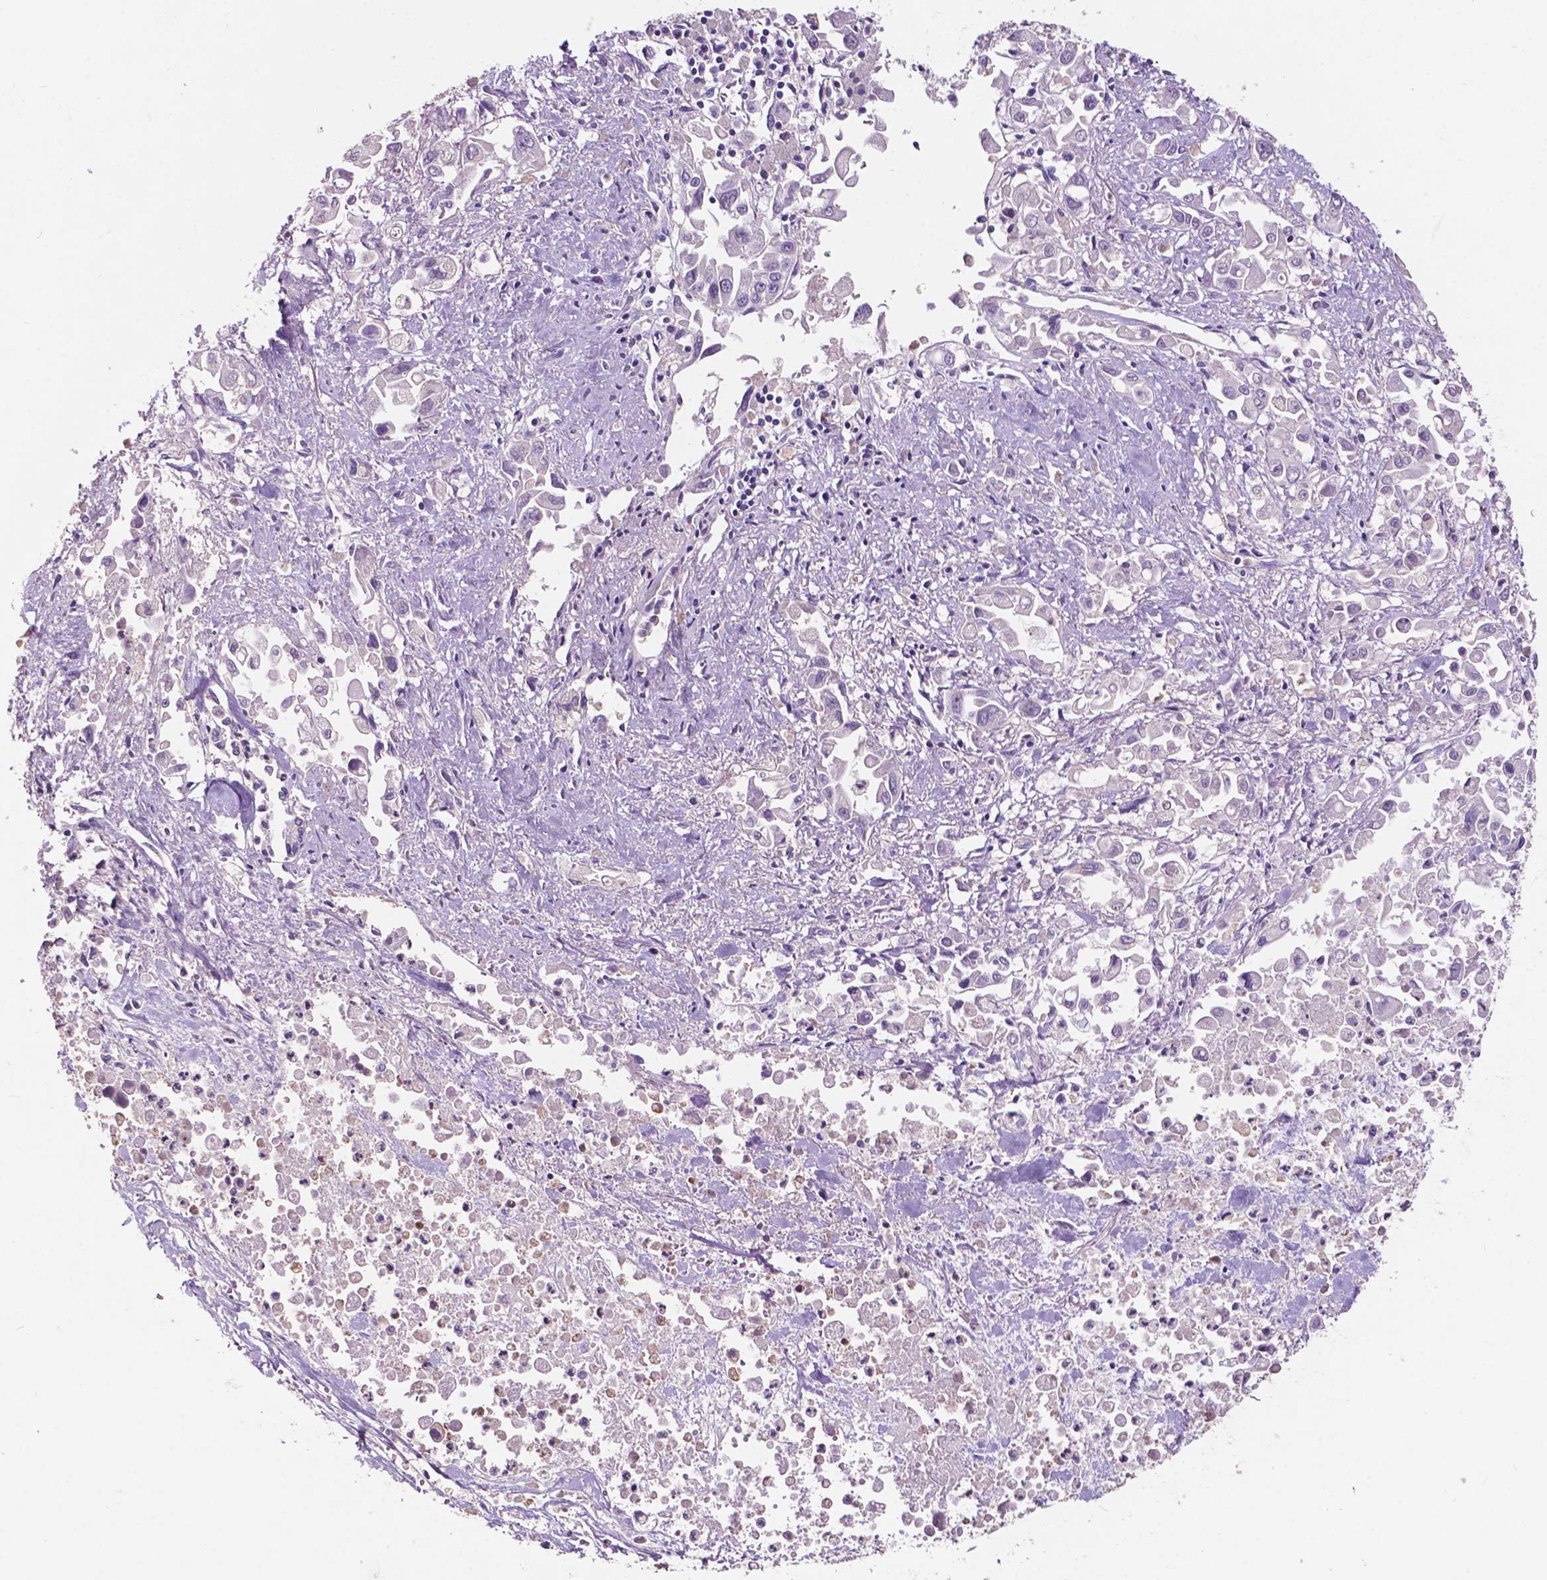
{"staining": {"intensity": "negative", "quantity": "none", "location": "none"}, "tissue": "pancreatic cancer", "cell_type": "Tumor cells", "image_type": "cancer", "snomed": [{"axis": "morphology", "description": "Adenocarcinoma, NOS"}, {"axis": "topography", "description": "Pancreas"}], "caption": "Protein analysis of pancreatic cancer displays no significant staining in tumor cells.", "gene": "PLSCR1", "patient": {"sex": "female", "age": 83}}